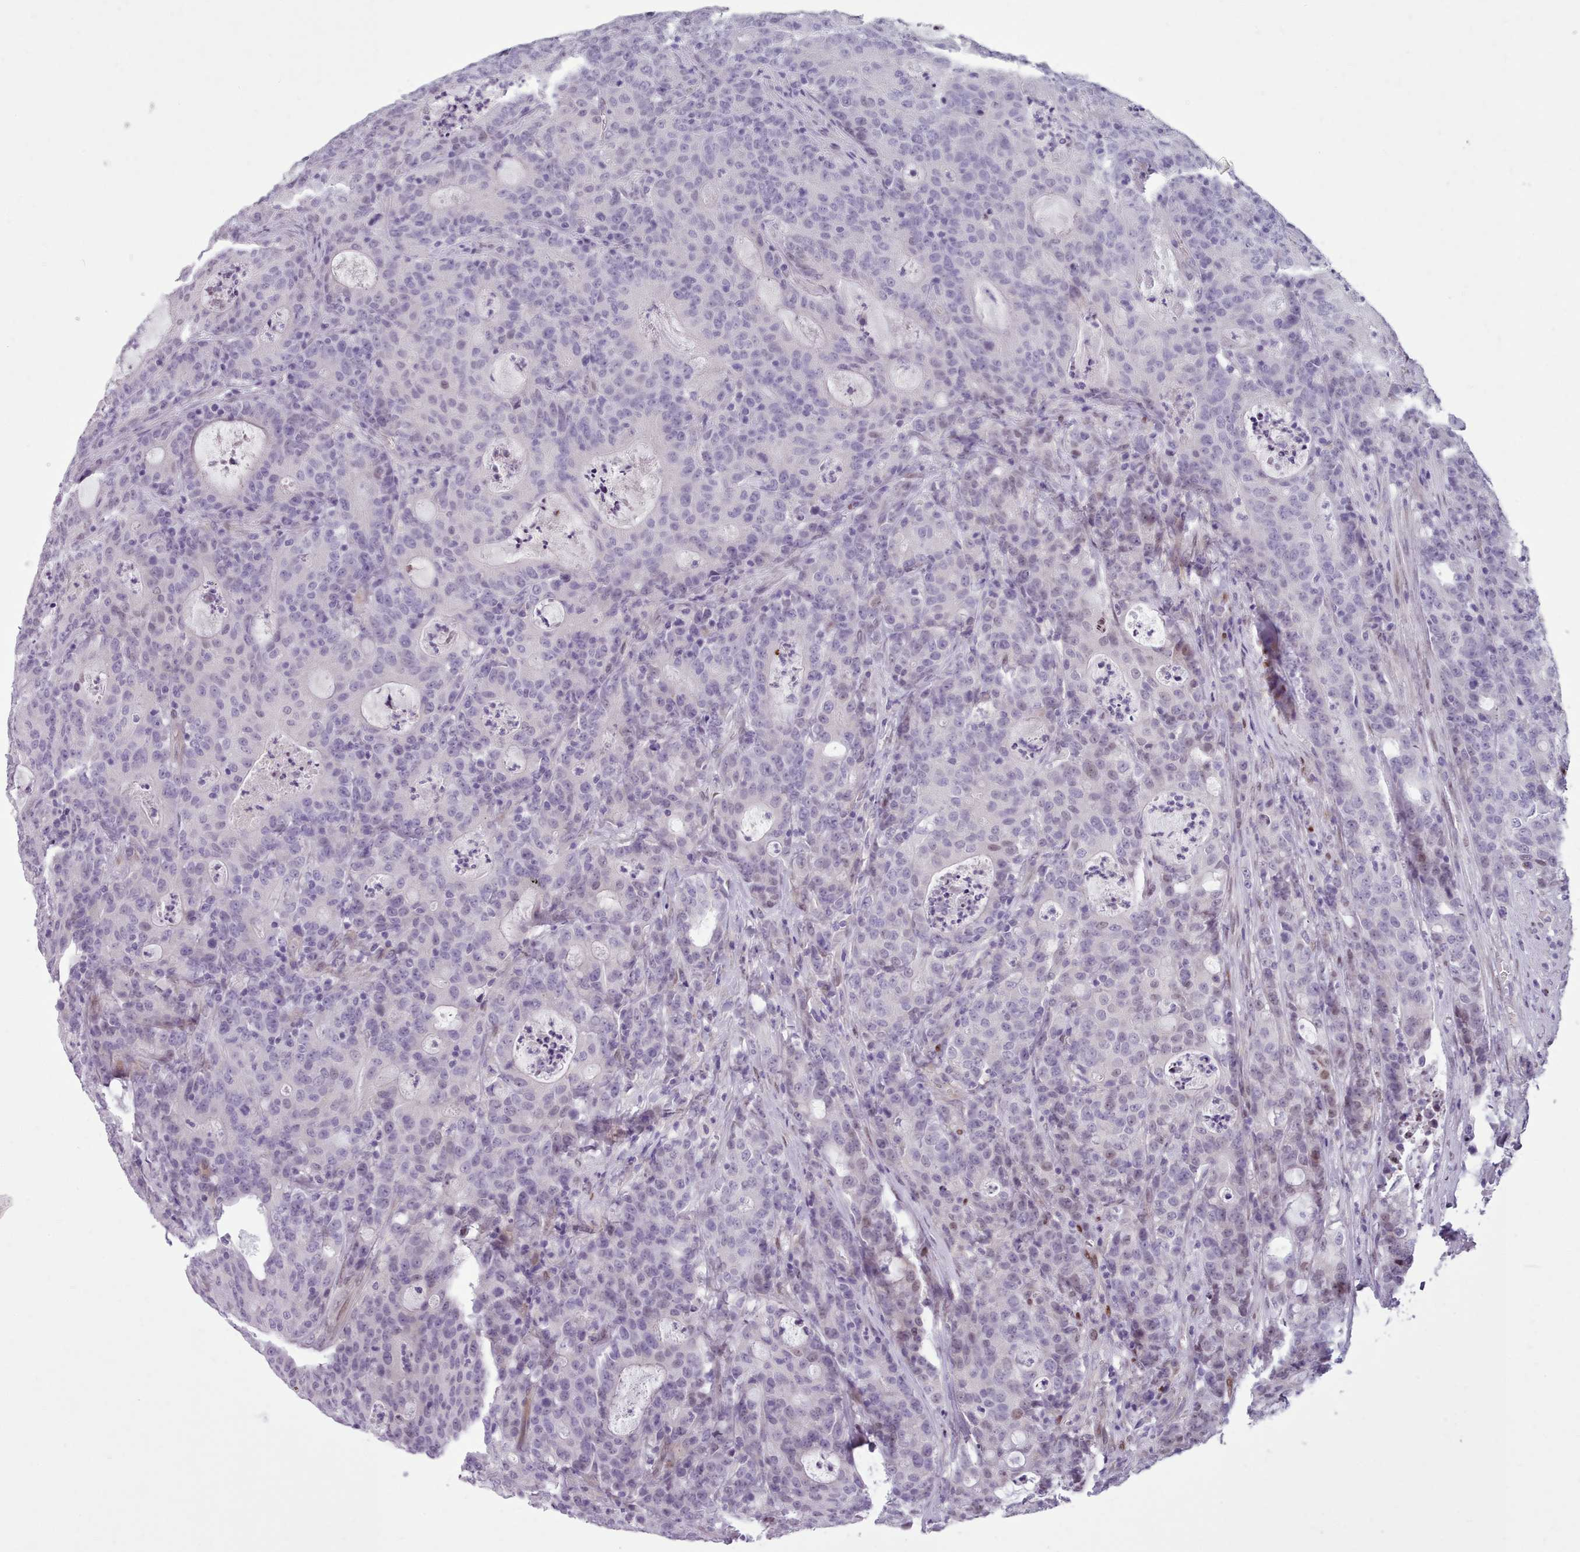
{"staining": {"intensity": "negative", "quantity": "none", "location": "none"}, "tissue": "colorectal cancer", "cell_type": "Tumor cells", "image_type": "cancer", "snomed": [{"axis": "morphology", "description": "Adenocarcinoma, NOS"}, {"axis": "topography", "description": "Colon"}], "caption": "Tumor cells are negative for brown protein staining in adenocarcinoma (colorectal).", "gene": "KCNT2", "patient": {"sex": "male", "age": 83}}